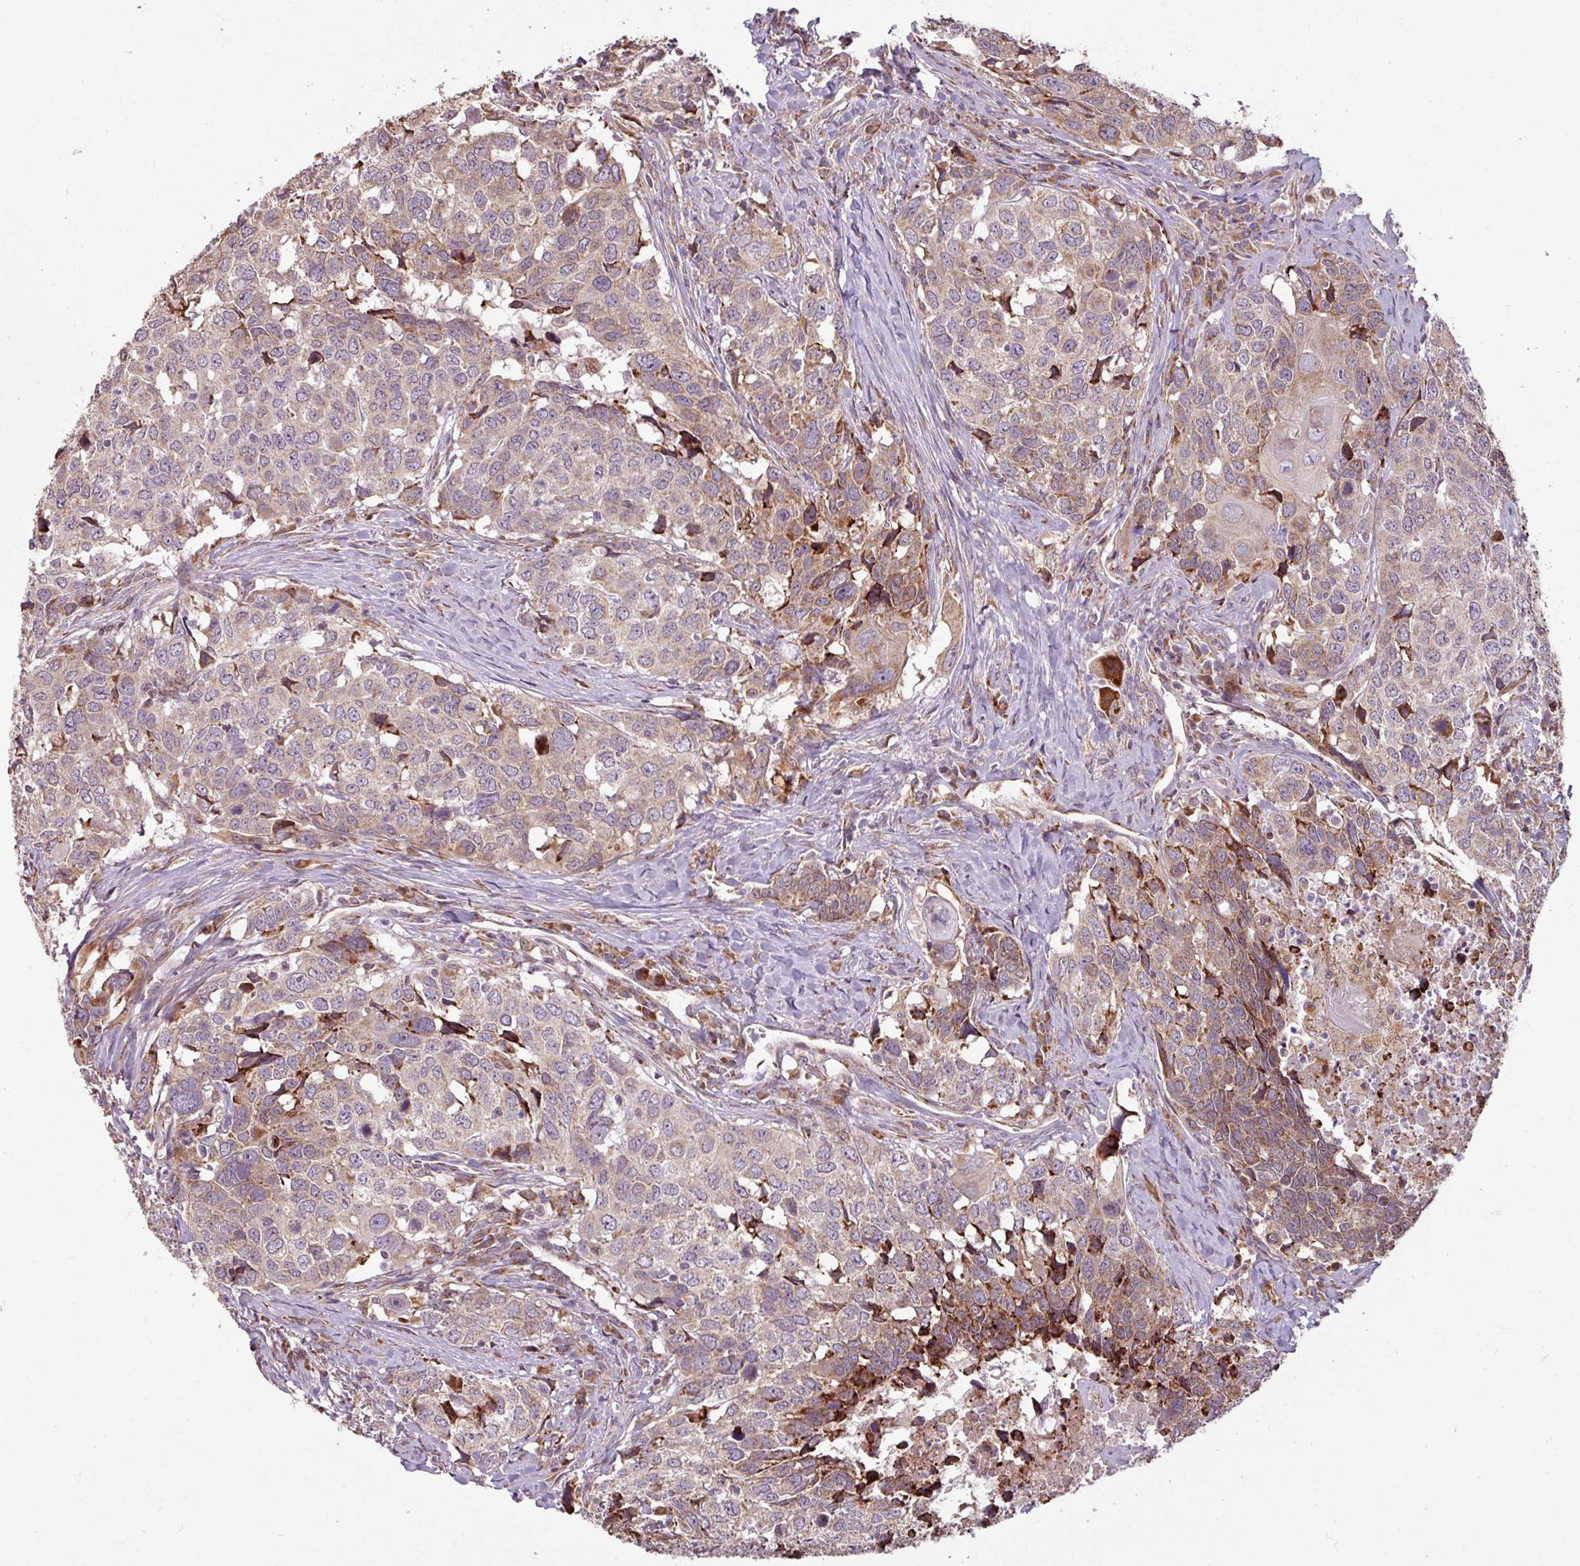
{"staining": {"intensity": "moderate", "quantity": "<25%", "location": "cytoplasmic/membranous"}, "tissue": "head and neck cancer", "cell_type": "Tumor cells", "image_type": "cancer", "snomed": [{"axis": "morphology", "description": "Normal tissue, NOS"}, {"axis": "morphology", "description": "Squamous cell carcinoma, NOS"}, {"axis": "topography", "description": "Skeletal muscle"}, {"axis": "topography", "description": "Vascular tissue"}, {"axis": "topography", "description": "Peripheral nerve tissue"}, {"axis": "topography", "description": "Head-Neck"}], "caption": "Head and neck squamous cell carcinoma stained with a brown dye reveals moderate cytoplasmic/membranous positive positivity in approximately <25% of tumor cells.", "gene": "MAGT1", "patient": {"sex": "male", "age": 66}}